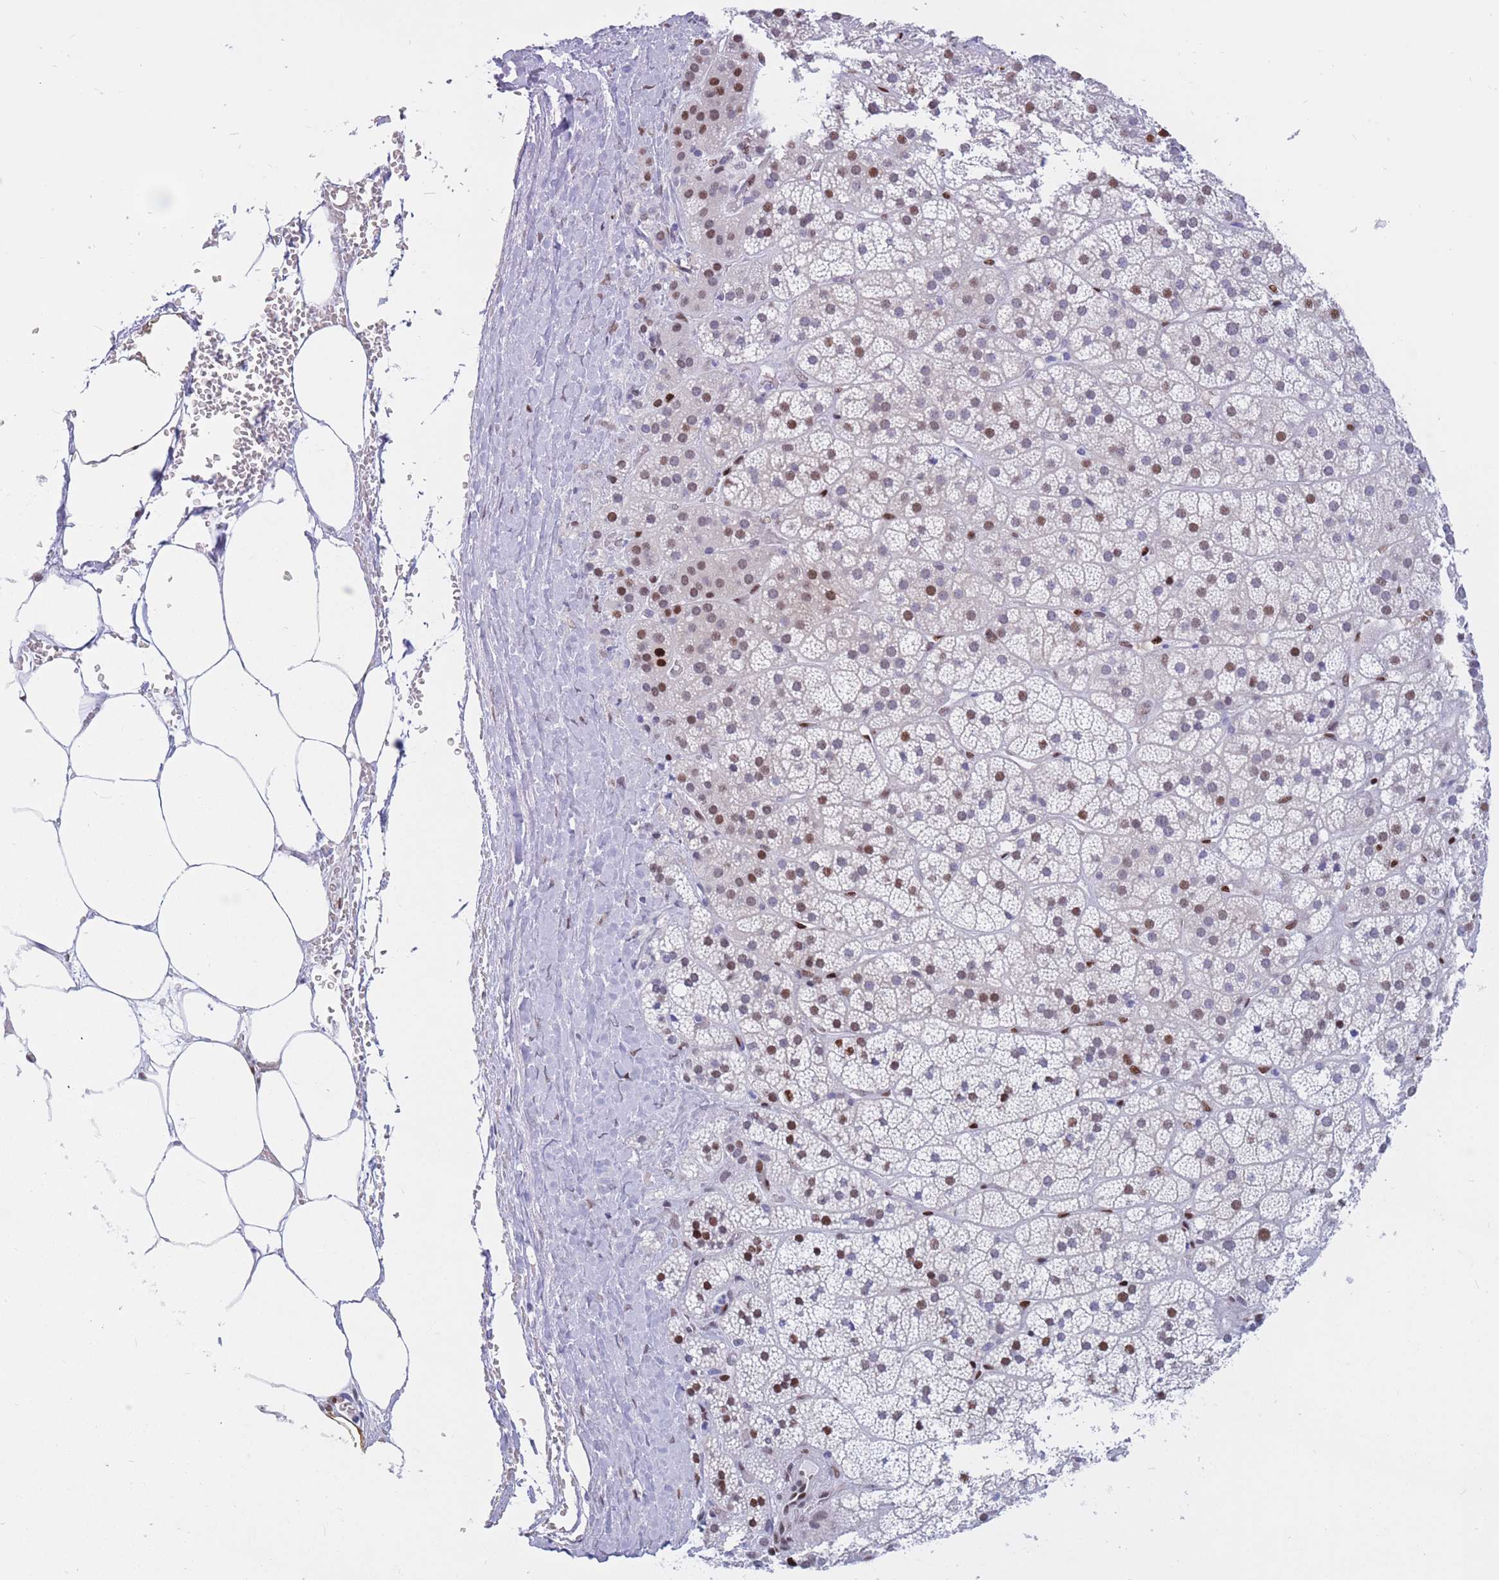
{"staining": {"intensity": "strong", "quantity": "<25%", "location": "nuclear"}, "tissue": "adrenal gland", "cell_type": "Glandular cells", "image_type": "normal", "snomed": [{"axis": "morphology", "description": "Normal tissue, NOS"}, {"axis": "topography", "description": "Adrenal gland"}], "caption": "Glandular cells reveal medium levels of strong nuclear staining in about <25% of cells in normal adrenal gland.", "gene": "NASP", "patient": {"sex": "female", "age": 70}}